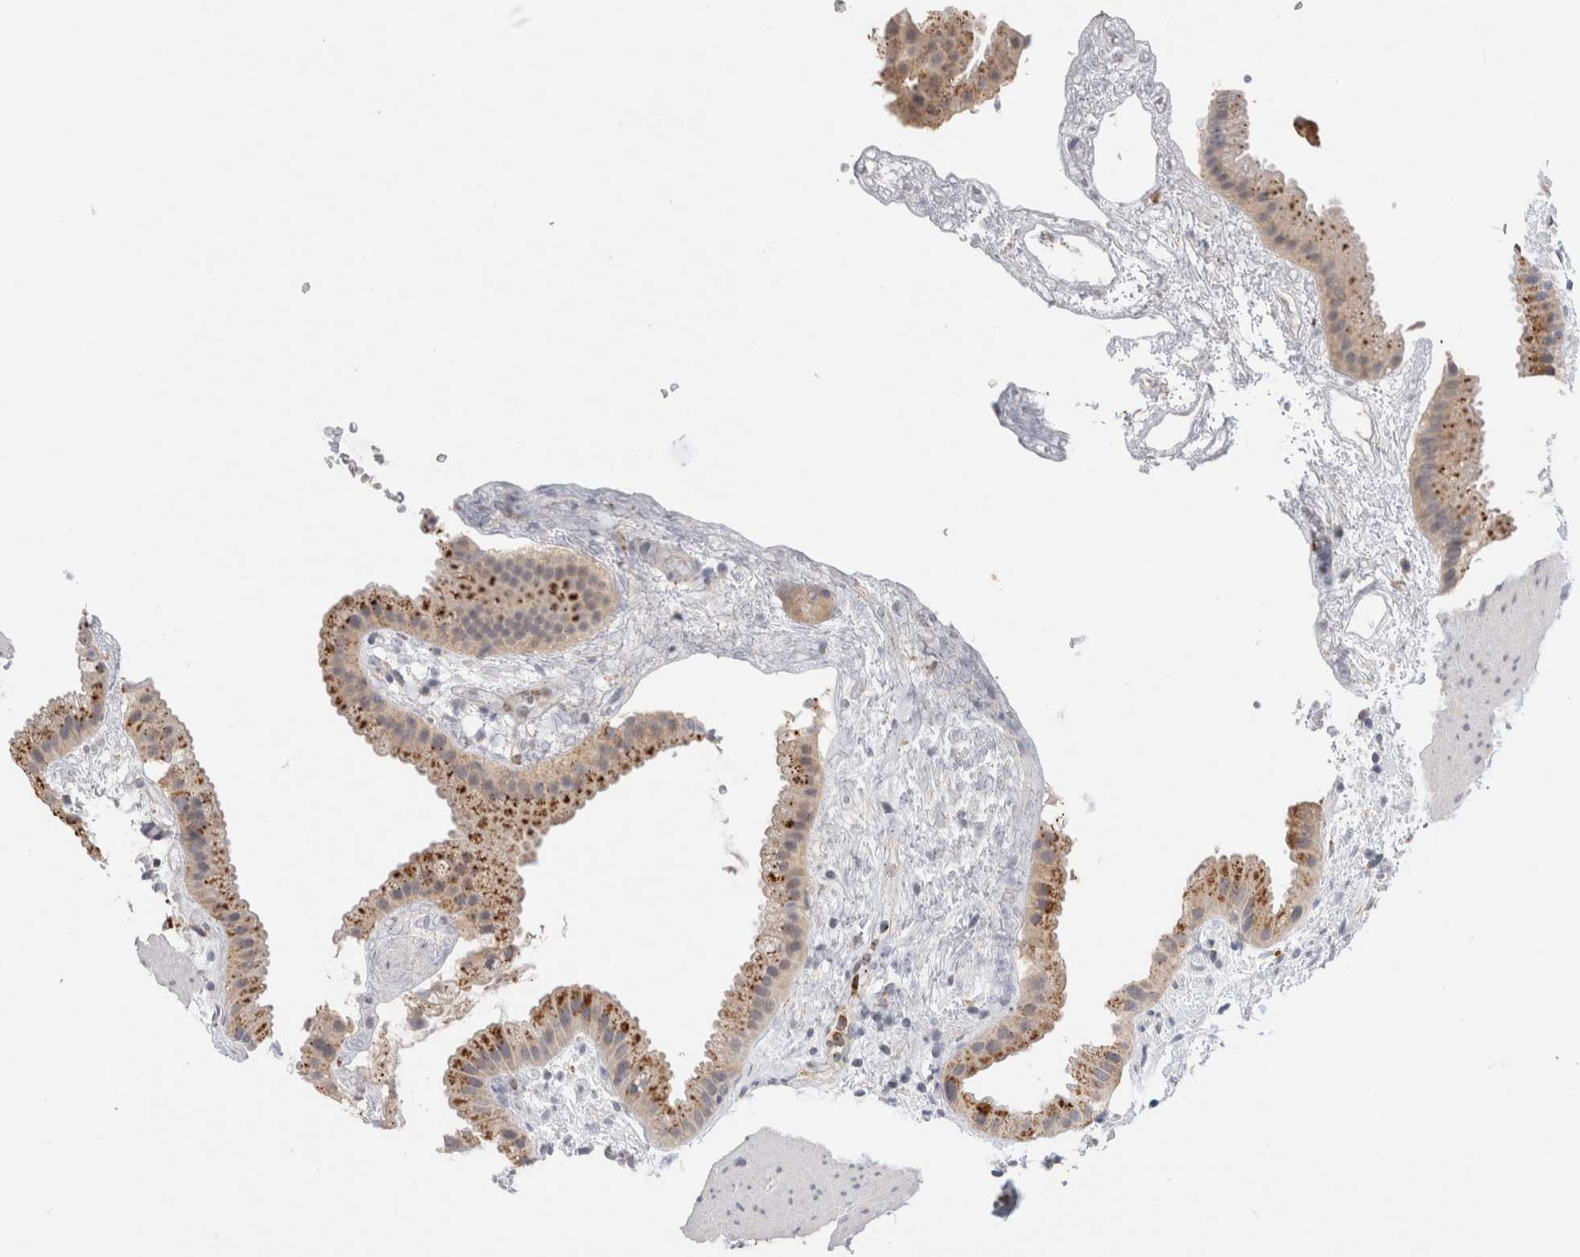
{"staining": {"intensity": "strong", "quantity": ">75%", "location": "cytoplasmic/membranous"}, "tissue": "gallbladder", "cell_type": "Glandular cells", "image_type": "normal", "snomed": [{"axis": "morphology", "description": "Normal tissue, NOS"}, {"axis": "topography", "description": "Gallbladder"}], "caption": "A high-resolution histopathology image shows immunohistochemistry staining of unremarkable gallbladder, which reveals strong cytoplasmic/membranous expression in about >75% of glandular cells. Using DAB (brown) and hematoxylin (blue) stains, captured at high magnification using brightfield microscopy.", "gene": "GNS", "patient": {"sex": "female", "age": 64}}